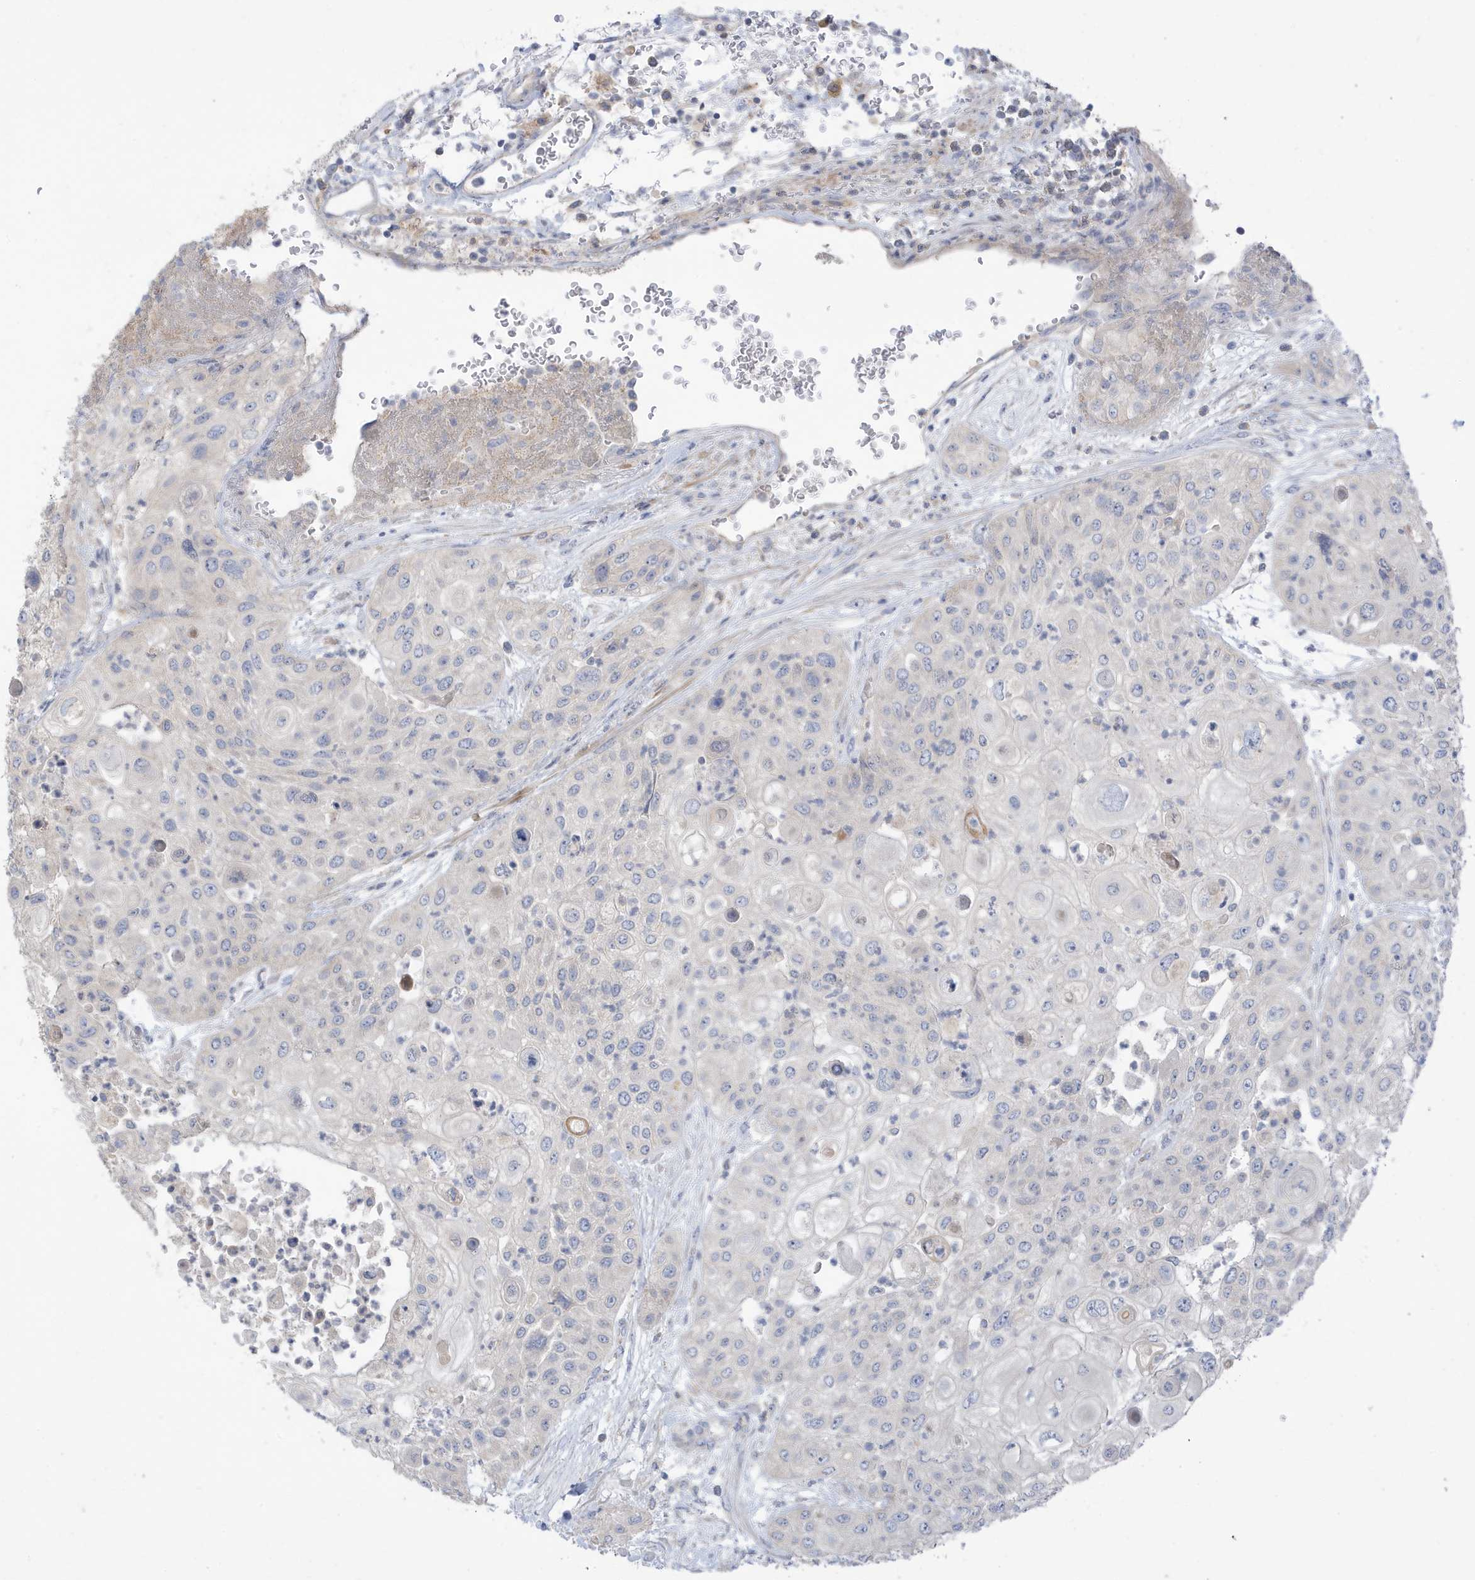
{"staining": {"intensity": "negative", "quantity": "none", "location": "none"}, "tissue": "urothelial cancer", "cell_type": "Tumor cells", "image_type": "cancer", "snomed": [{"axis": "morphology", "description": "Urothelial carcinoma, High grade"}, {"axis": "topography", "description": "Urinary bladder"}], "caption": "A photomicrograph of human urothelial carcinoma (high-grade) is negative for staining in tumor cells.", "gene": "ATP13A5", "patient": {"sex": "female", "age": 79}}